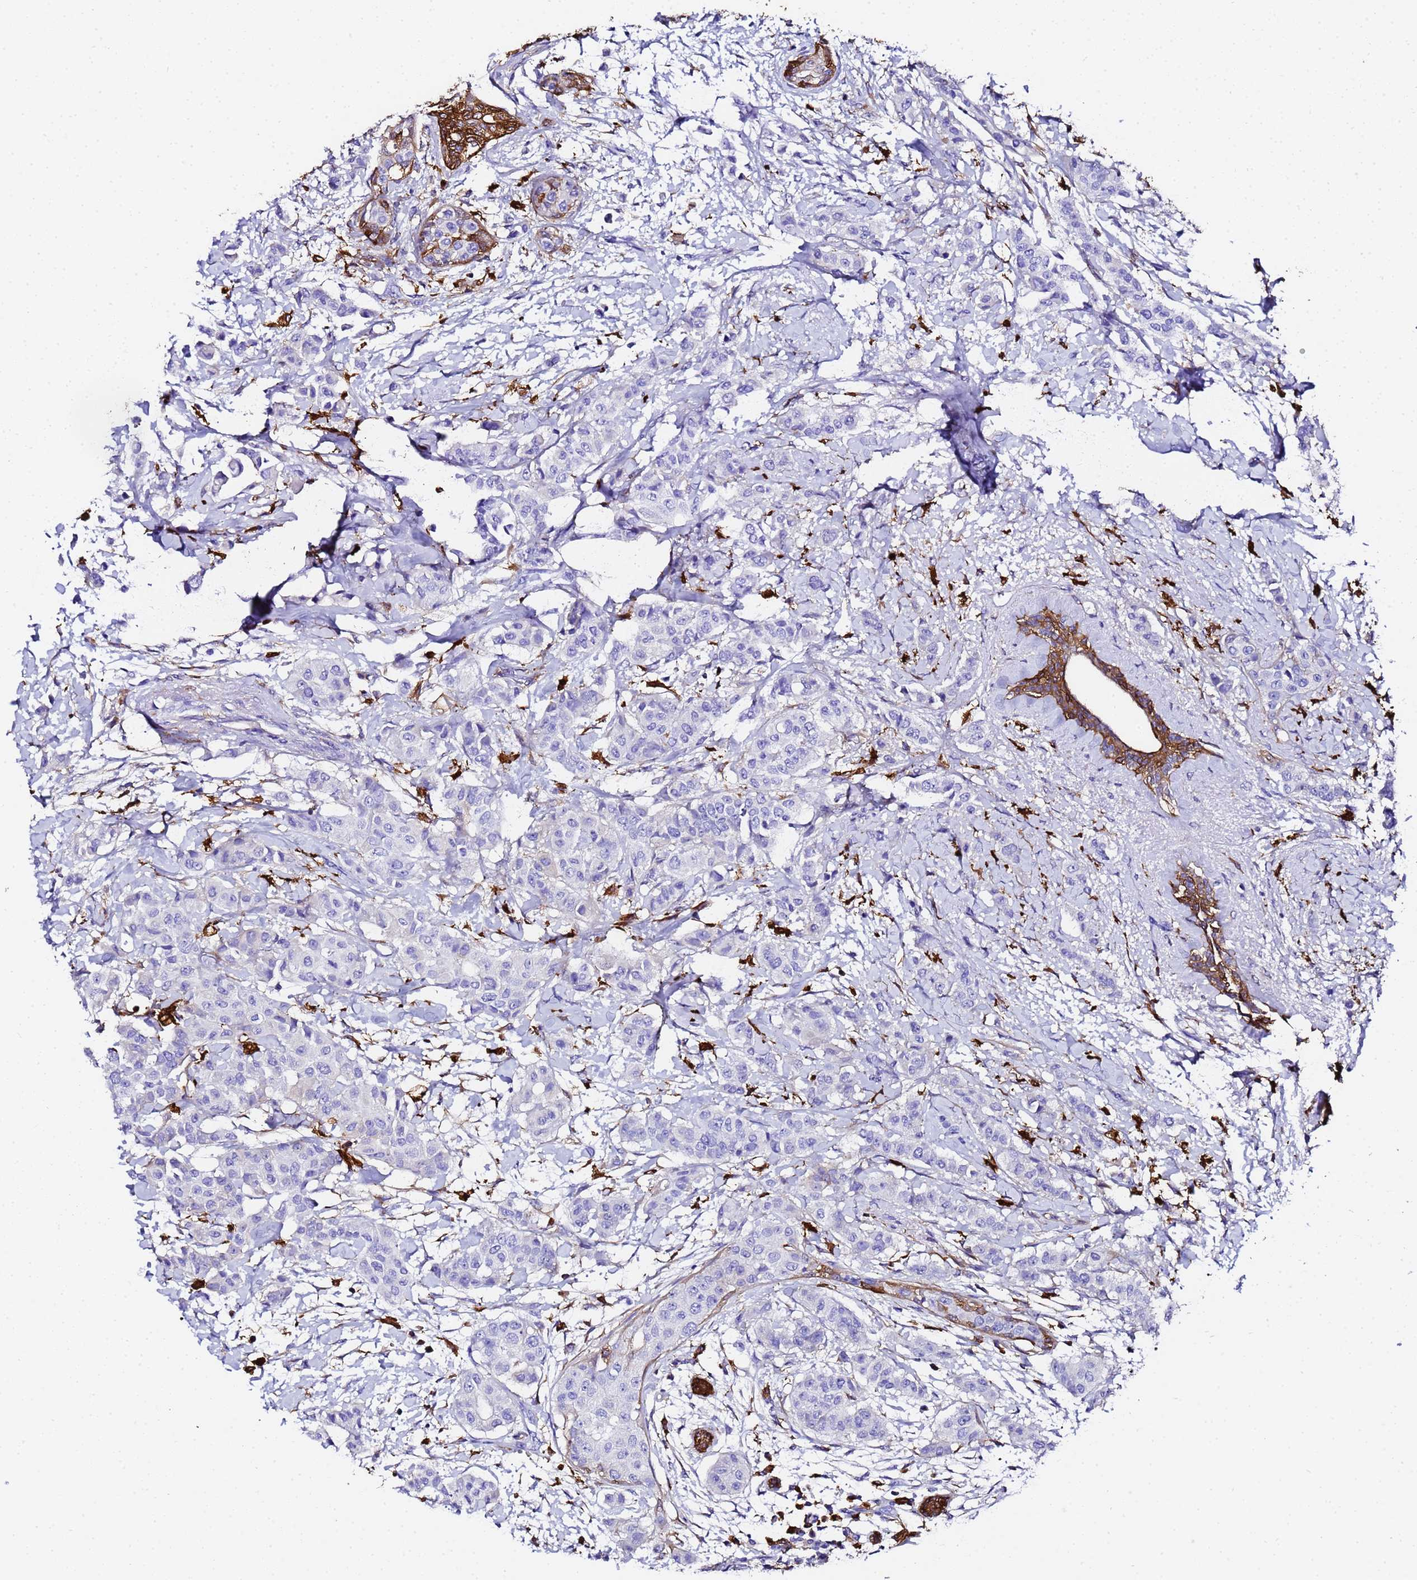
{"staining": {"intensity": "negative", "quantity": "none", "location": "none"}, "tissue": "breast cancer", "cell_type": "Tumor cells", "image_type": "cancer", "snomed": [{"axis": "morphology", "description": "Duct carcinoma"}, {"axis": "topography", "description": "Breast"}], "caption": "Immunohistochemistry image of breast invasive ductal carcinoma stained for a protein (brown), which demonstrates no positivity in tumor cells.", "gene": "FTL", "patient": {"sex": "female", "age": 40}}